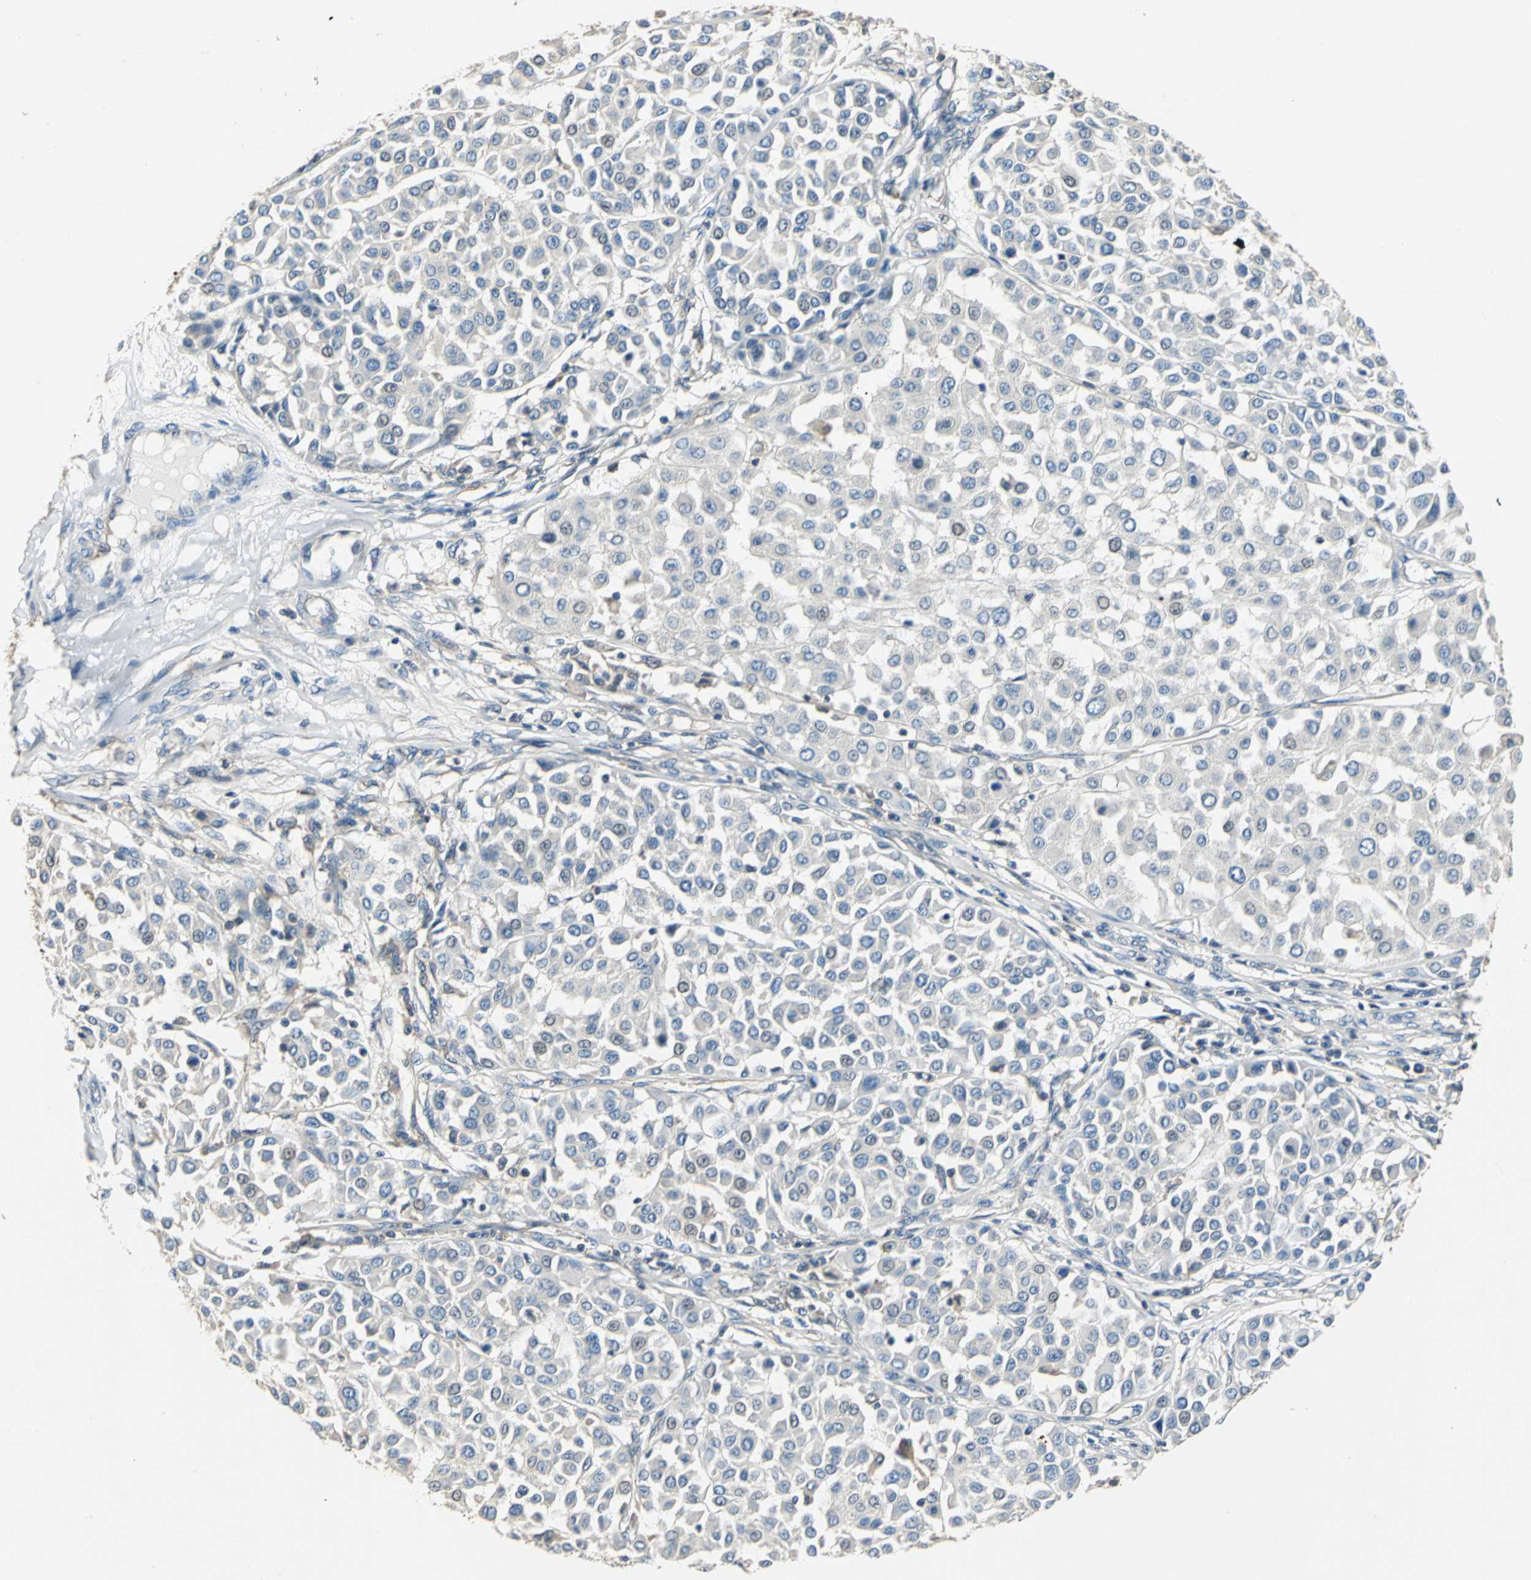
{"staining": {"intensity": "negative", "quantity": "none", "location": "none"}, "tissue": "melanoma", "cell_type": "Tumor cells", "image_type": "cancer", "snomed": [{"axis": "morphology", "description": "Malignant melanoma, Metastatic site"}, {"axis": "topography", "description": "Soft tissue"}], "caption": "Tumor cells are negative for protein expression in human malignant melanoma (metastatic site).", "gene": "DDX3Y", "patient": {"sex": "male", "age": 41}}